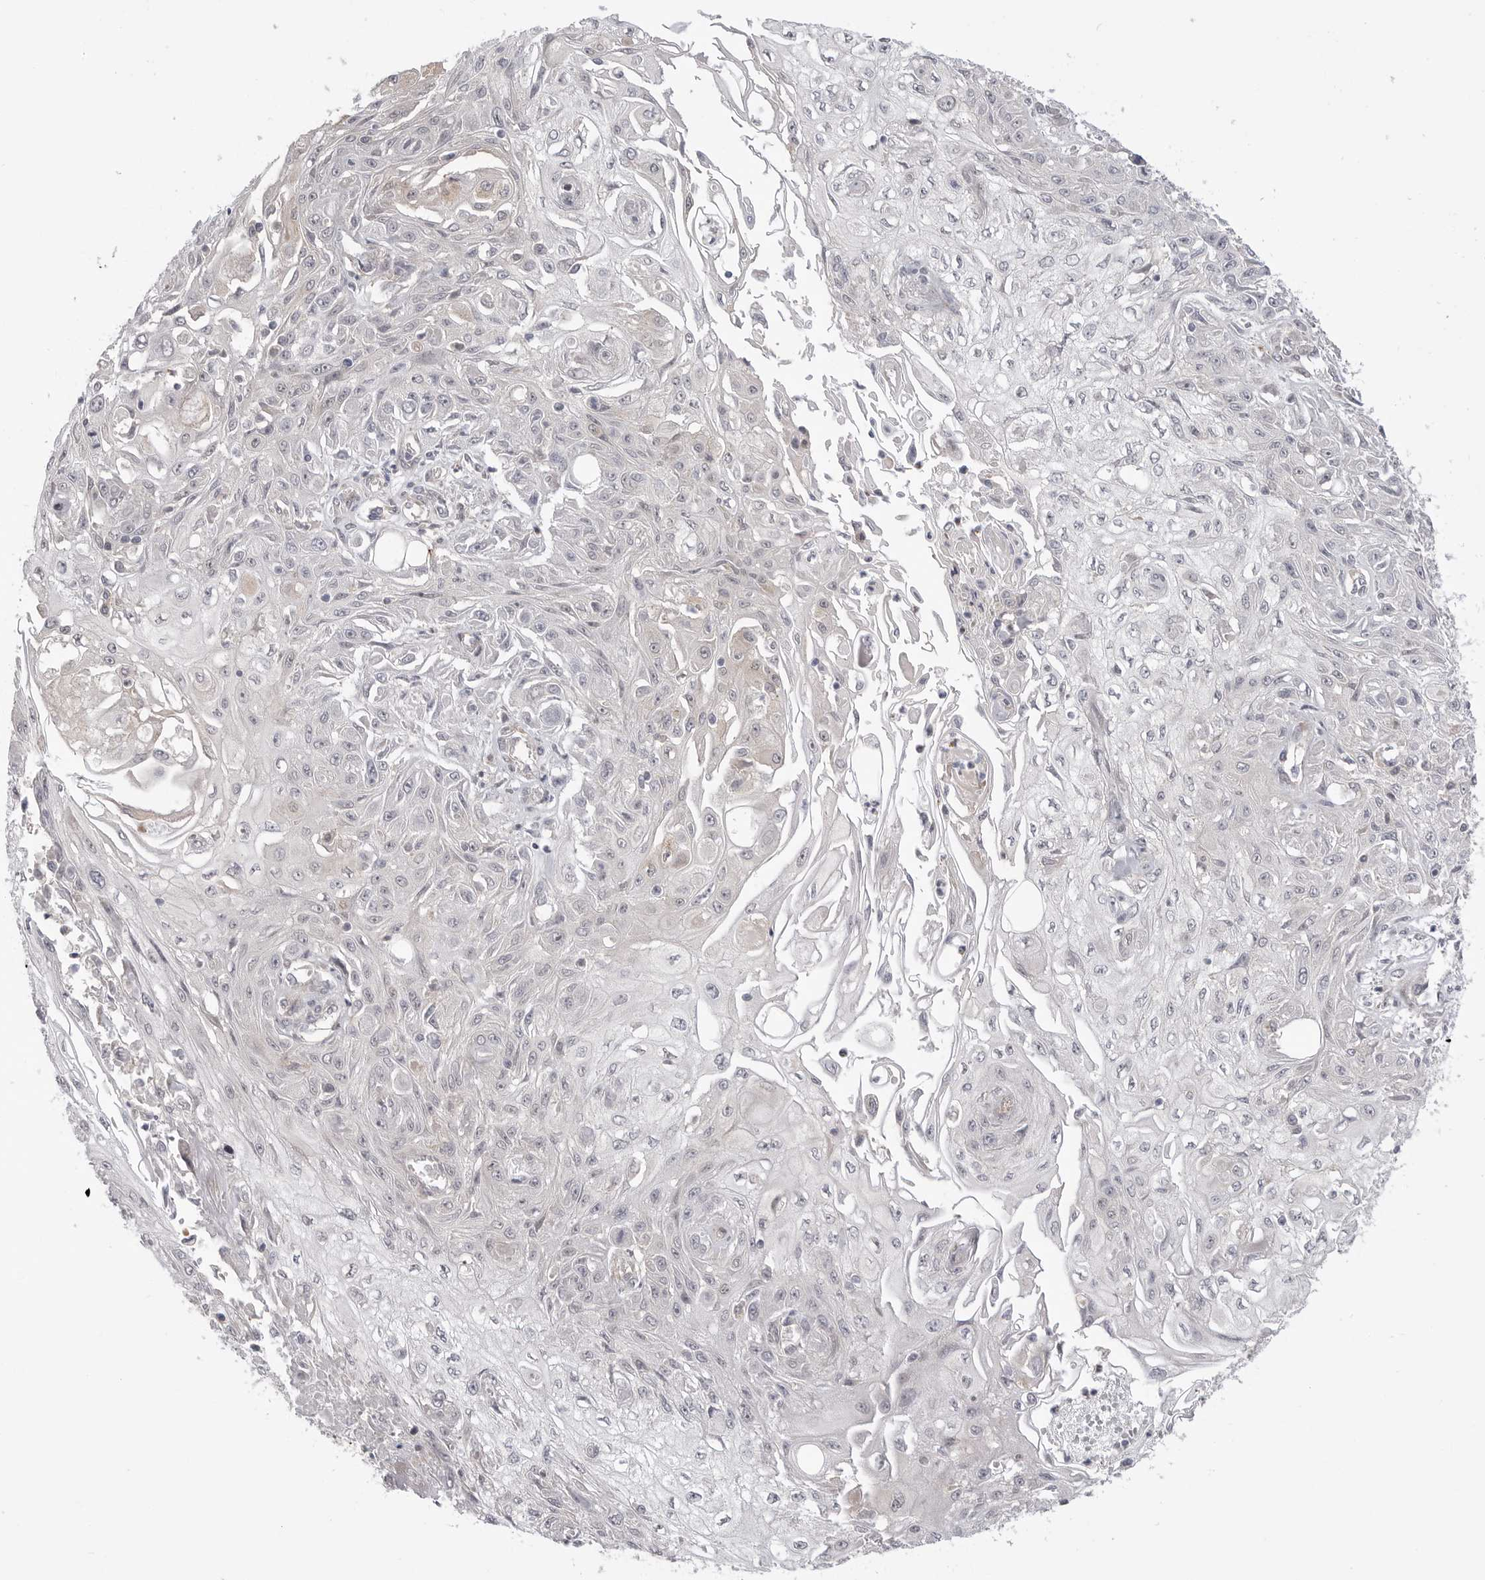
{"staining": {"intensity": "negative", "quantity": "none", "location": "none"}, "tissue": "skin cancer", "cell_type": "Tumor cells", "image_type": "cancer", "snomed": [{"axis": "morphology", "description": "Squamous cell carcinoma, NOS"}, {"axis": "morphology", "description": "Squamous cell carcinoma, metastatic, NOS"}, {"axis": "topography", "description": "Skin"}, {"axis": "topography", "description": "Lymph node"}], "caption": "A high-resolution histopathology image shows immunohistochemistry (IHC) staining of skin cancer (metastatic squamous cell carcinoma), which exhibits no significant staining in tumor cells. The staining is performed using DAB (3,3'-diaminobenzidine) brown chromogen with nuclei counter-stained in using hematoxylin.", "gene": "GGT6", "patient": {"sex": "male", "age": 75}}